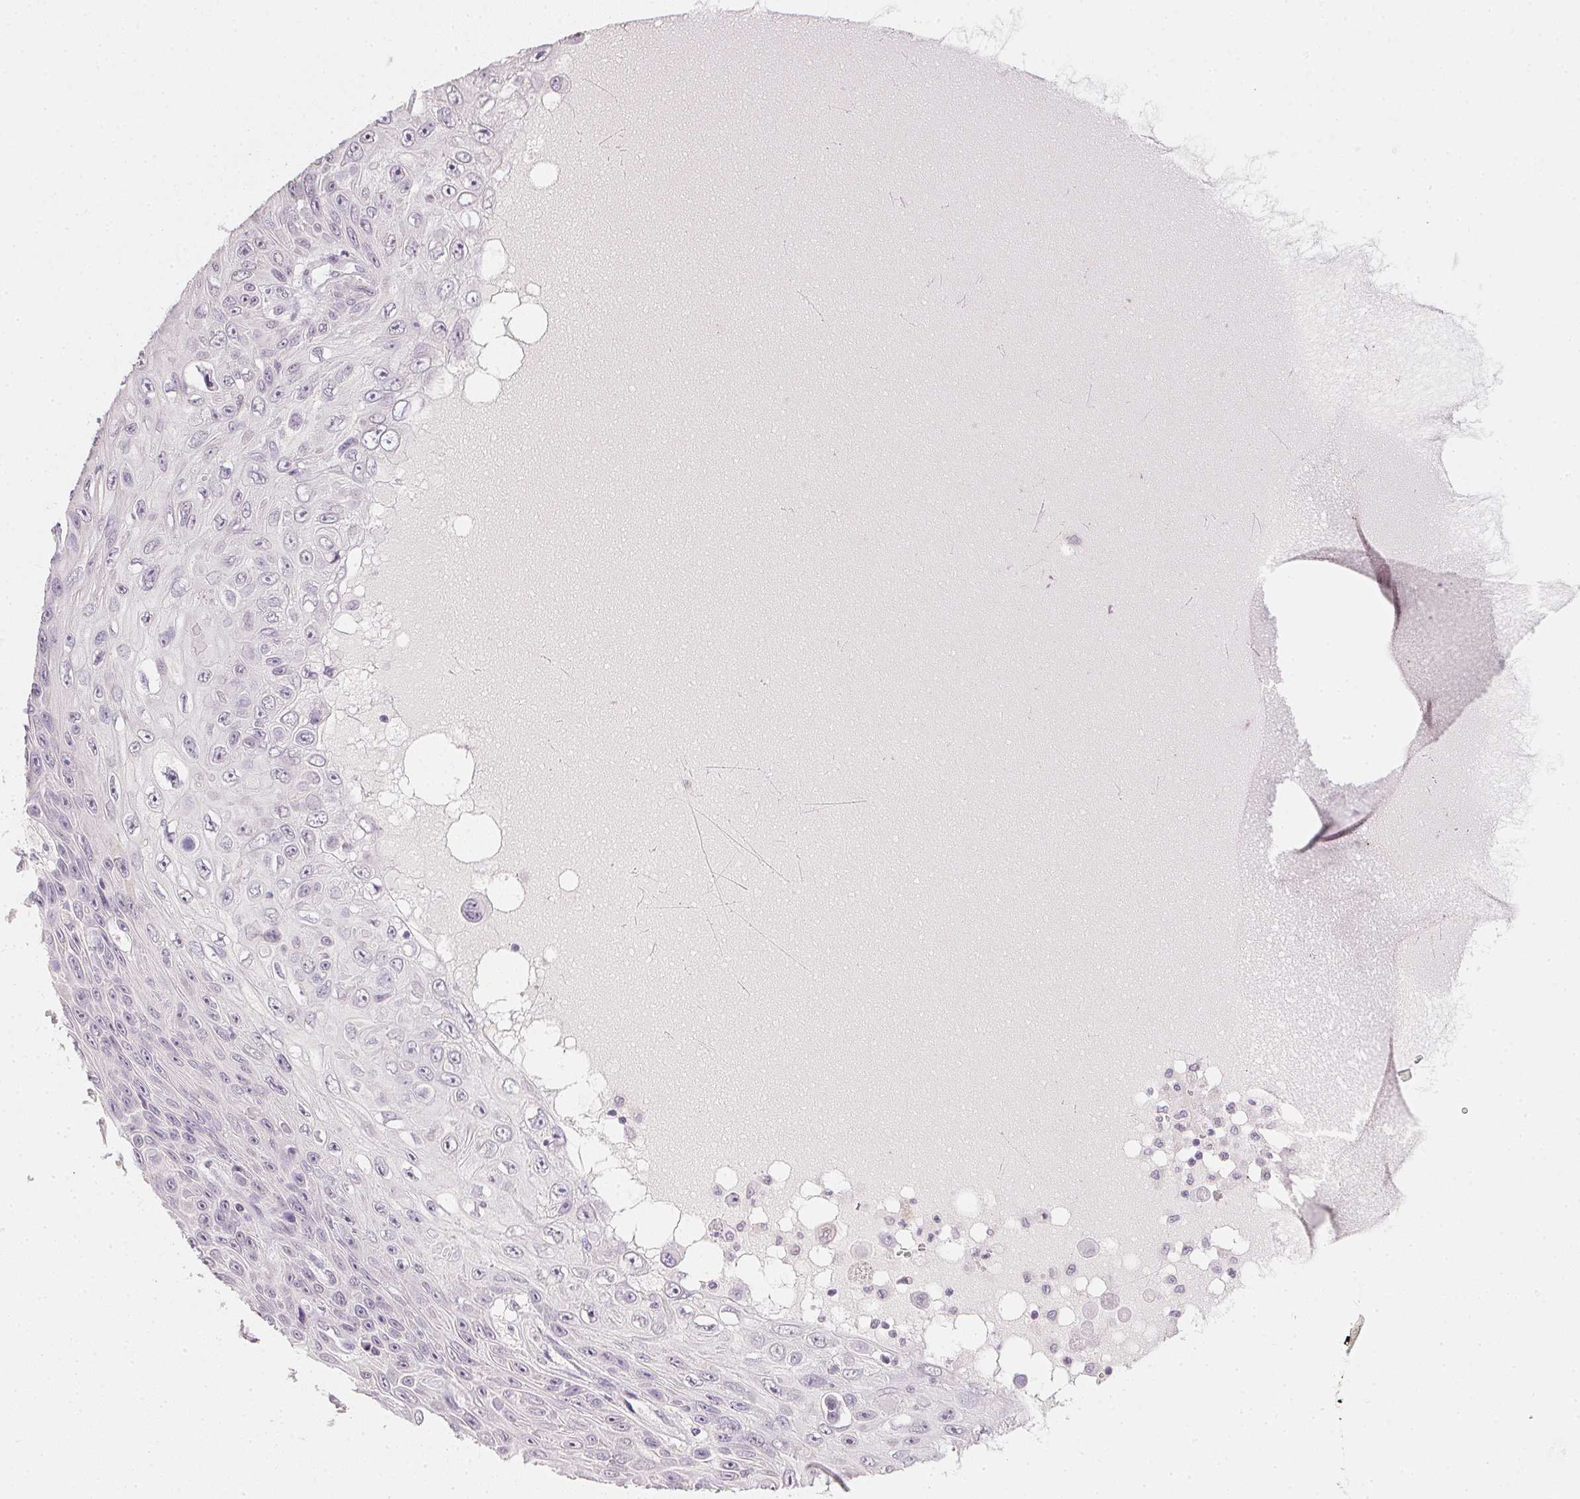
{"staining": {"intensity": "negative", "quantity": "none", "location": "none"}, "tissue": "skin cancer", "cell_type": "Tumor cells", "image_type": "cancer", "snomed": [{"axis": "morphology", "description": "Squamous cell carcinoma, NOS"}, {"axis": "topography", "description": "Skin"}], "caption": "Skin cancer stained for a protein using IHC displays no expression tumor cells.", "gene": "PPY", "patient": {"sex": "male", "age": 82}}